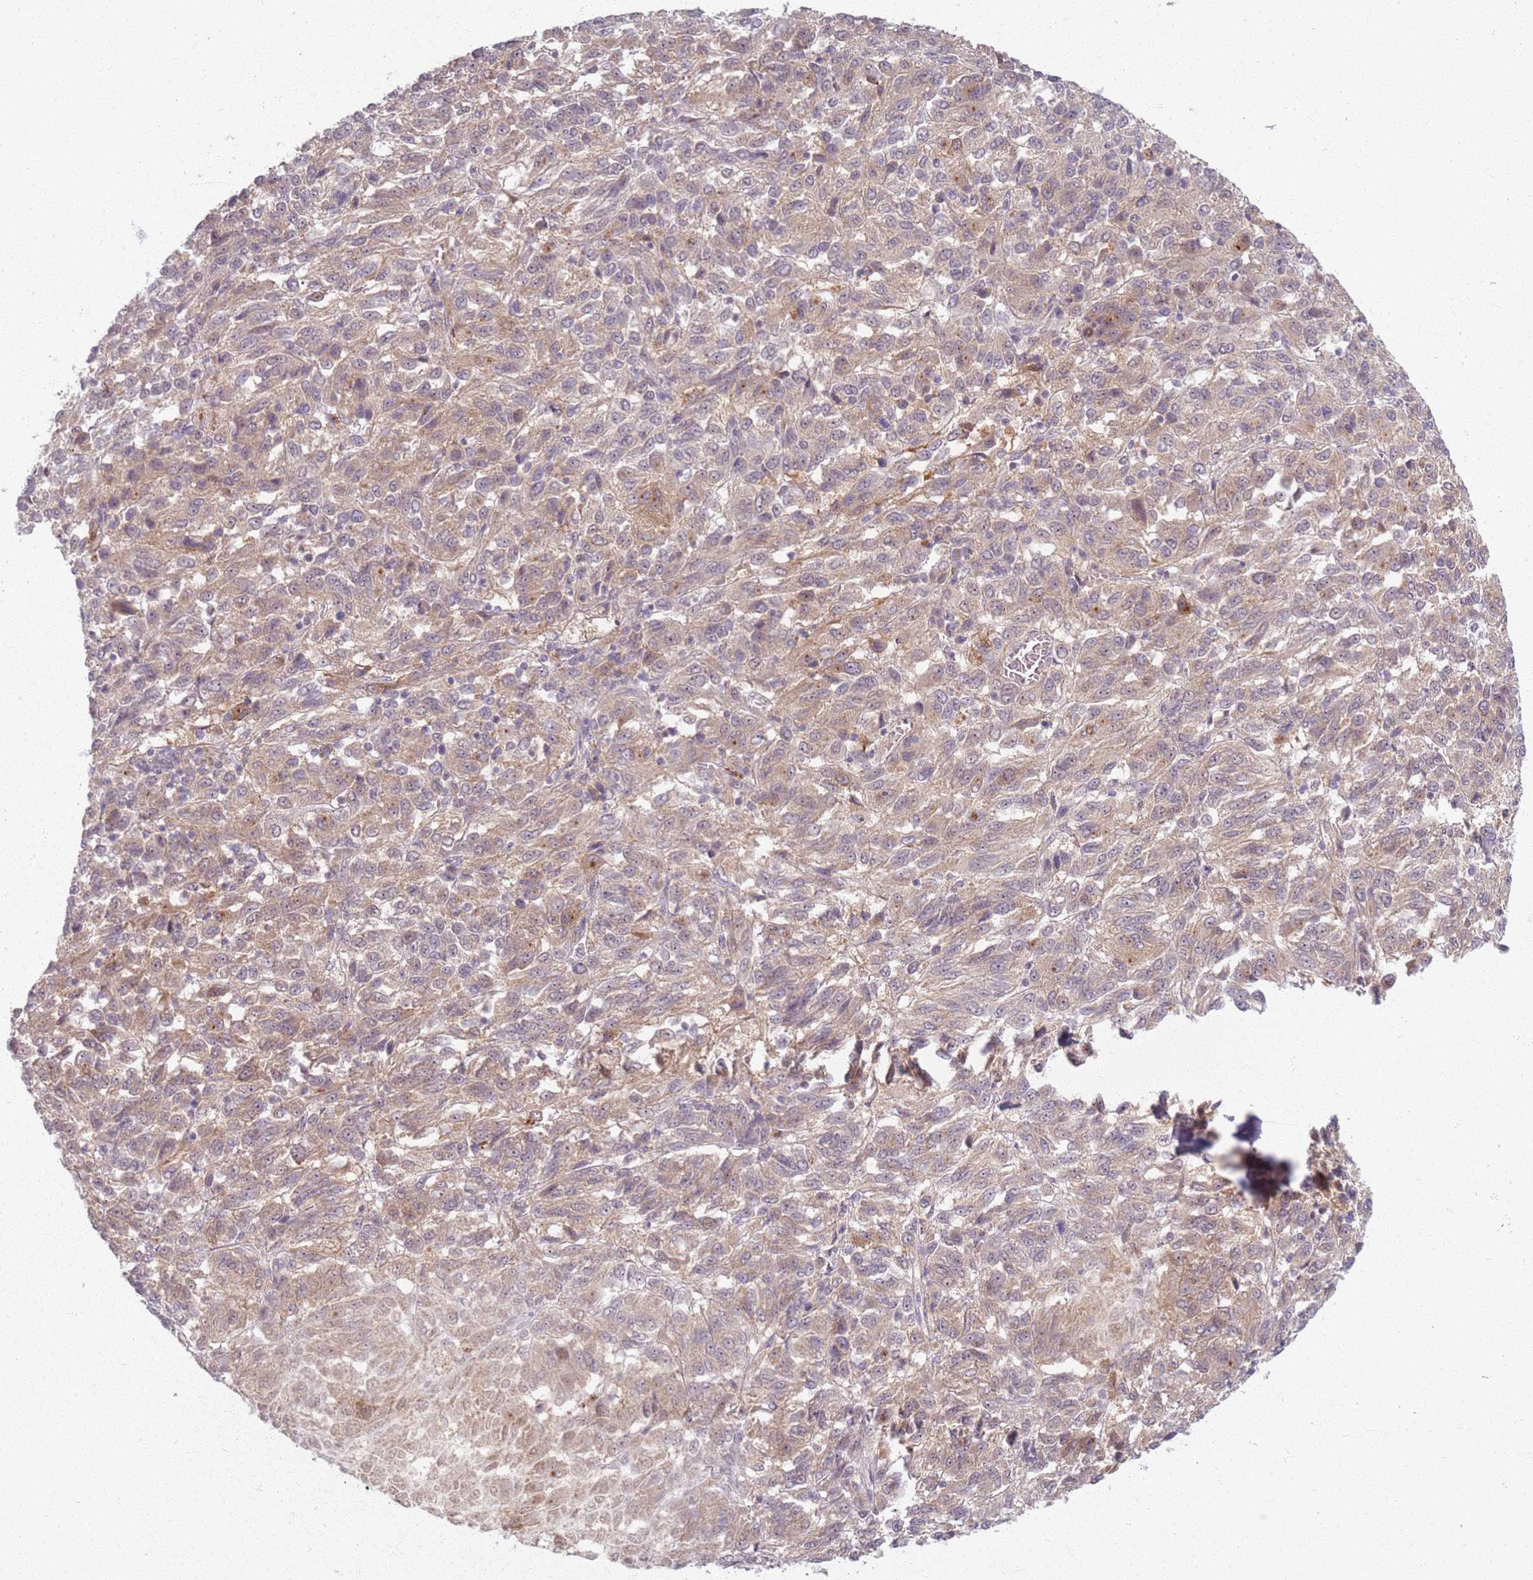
{"staining": {"intensity": "weak", "quantity": ">75%", "location": "cytoplasmic/membranous"}, "tissue": "melanoma", "cell_type": "Tumor cells", "image_type": "cancer", "snomed": [{"axis": "morphology", "description": "Malignant melanoma, Metastatic site"}, {"axis": "topography", "description": "Lung"}], "caption": "Immunohistochemistry (IHC) image of human melanoma stained for a protein (brown), which reveals low levels of weak cytoplasmic/membranous expression in approximately >75% of tumor cells.", "gene": "ZDHHC2", "patient": {"sex": "male", "age": 64}}